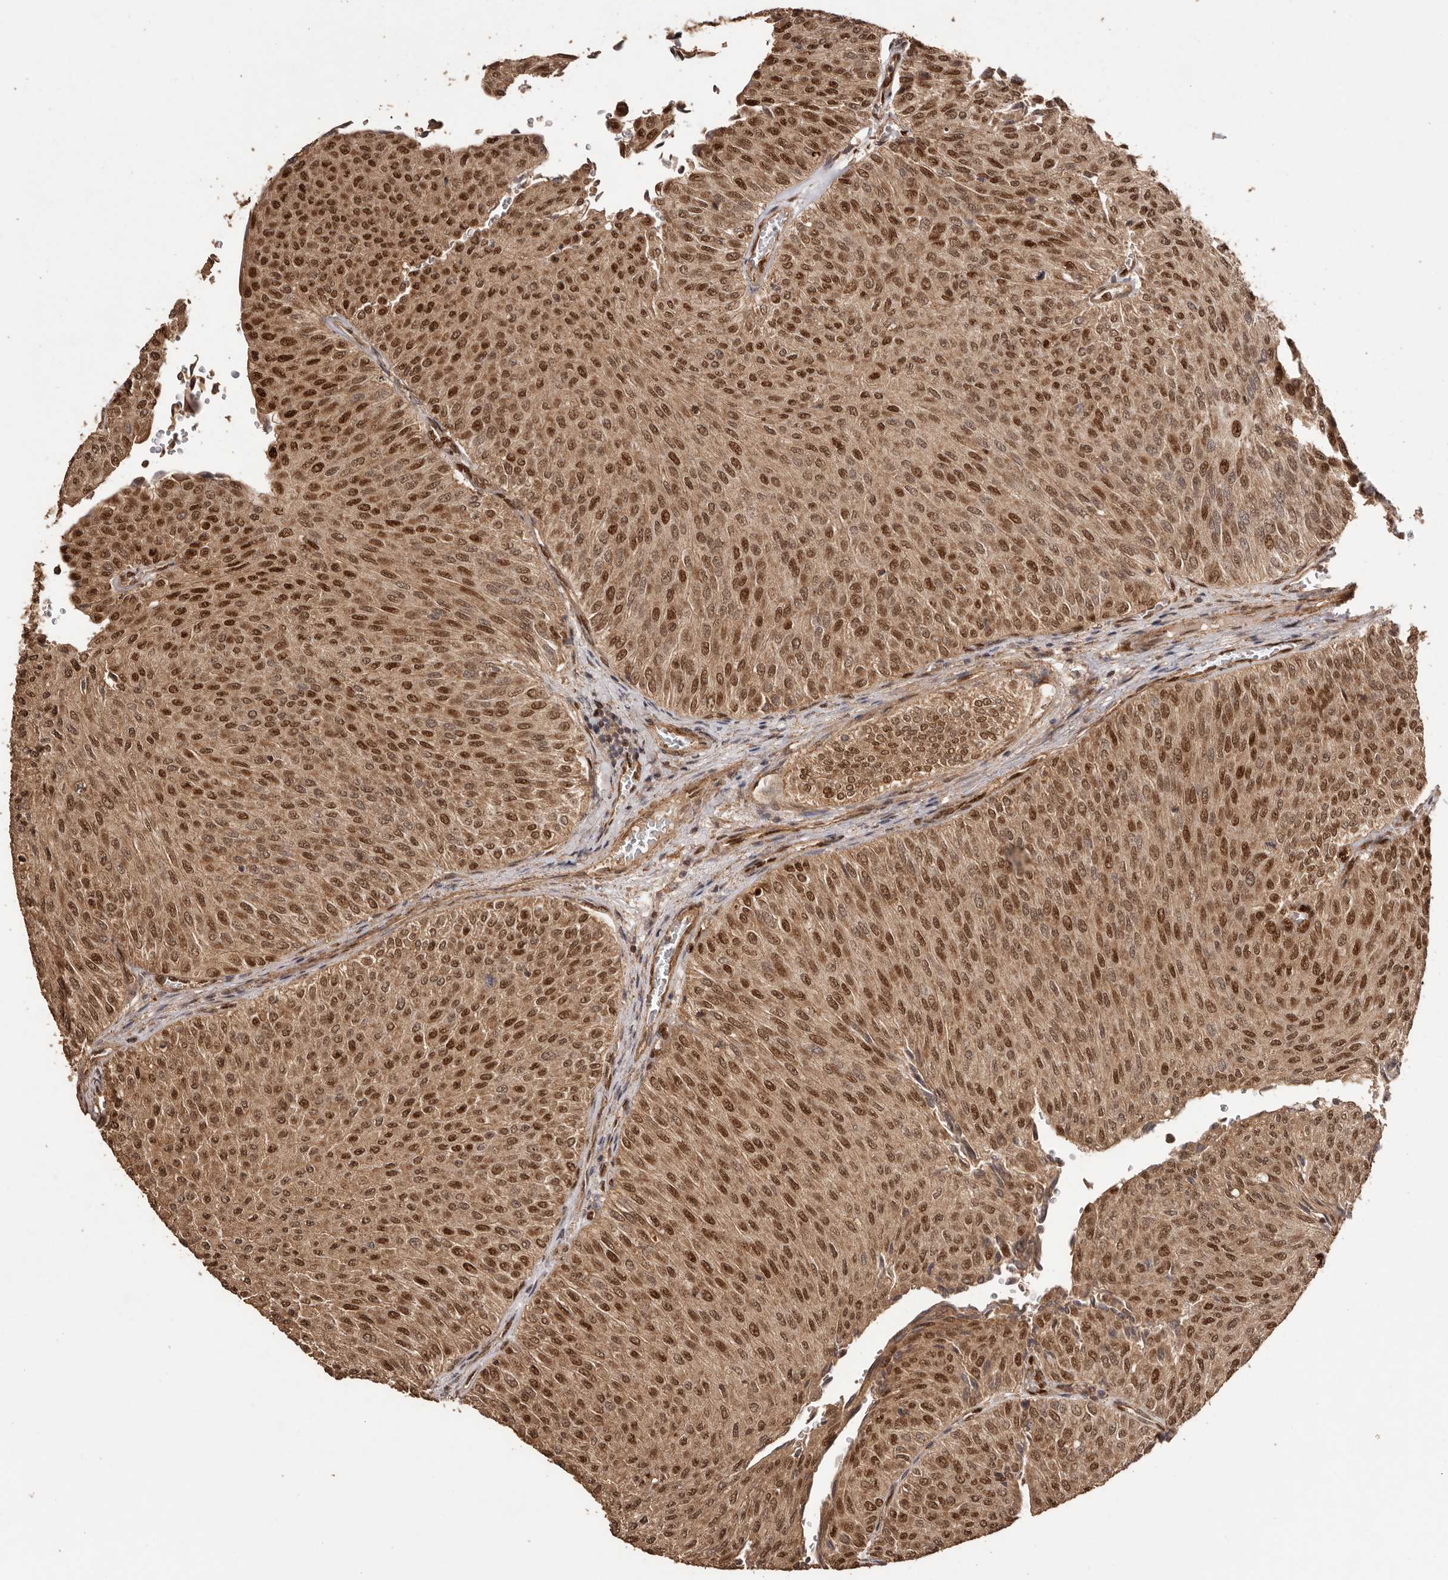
{"staining": {"intensity": "moderate", "quantity": ">75%", "location": "cytoplasmic/membranous,nuclear"}, "tissue": "urothelial cancer", "cell_type": "Tumor cells", "image_type": "cancer", "snomed": [{"axis": "morphology", "description": "Urothelial carcinoma, Low grade"}, {"axis": "topography", "description": "Urinary bladder"}], "caption": "There is medium levels of moderate cytoplasmic/membranous and nuclear positivity in tumor cells of urothelial carcinoma (low-grade), as demonstrated by immunohistochemical staining (brown color).", "gene": "UBR2", "patient": {"sex": "male", "age": 78}}